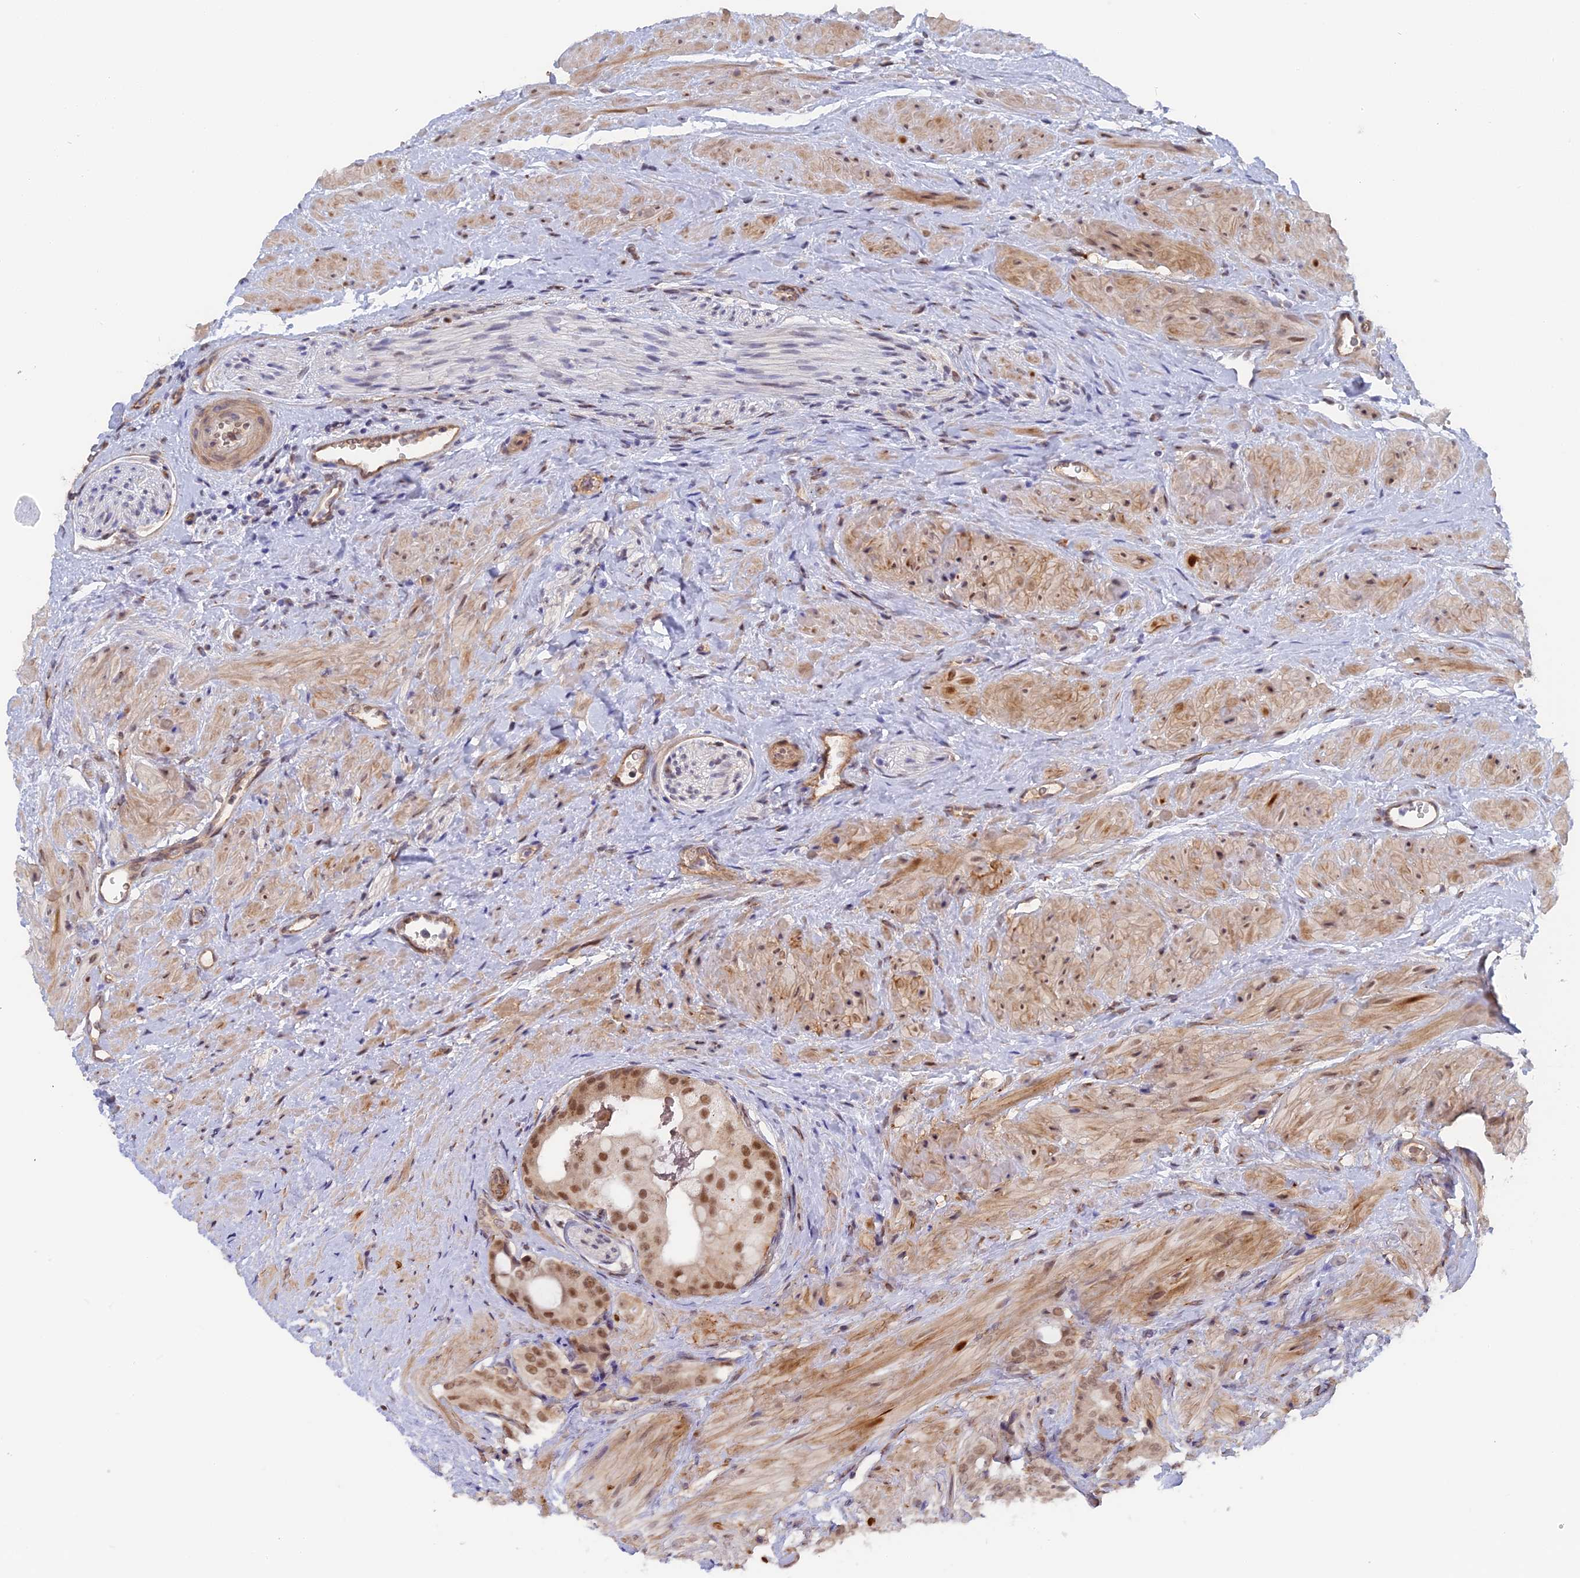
{"staining": {"intensity": "moderate", "quantity": ">75%", "location": "nuclear"}, "tissue": "prostate cancer", "cell_type": "Tumor cells", "image_type": "cancer", "snomed": [{"axis": "morphology", "description": "Adenocarcinoma, Low grade"}, {"axis": "topography", "description": "Prostate"}], "caption": "Approximately >75% of tumor cells in prostate cancer (adenocarcinoma (low-grade)) reveal moderate nuclear protein positivity as visualized by brown immunohistochemical staining.", "gene": "CCDC85A", "patient": {"sex": "male", "age": 57}}